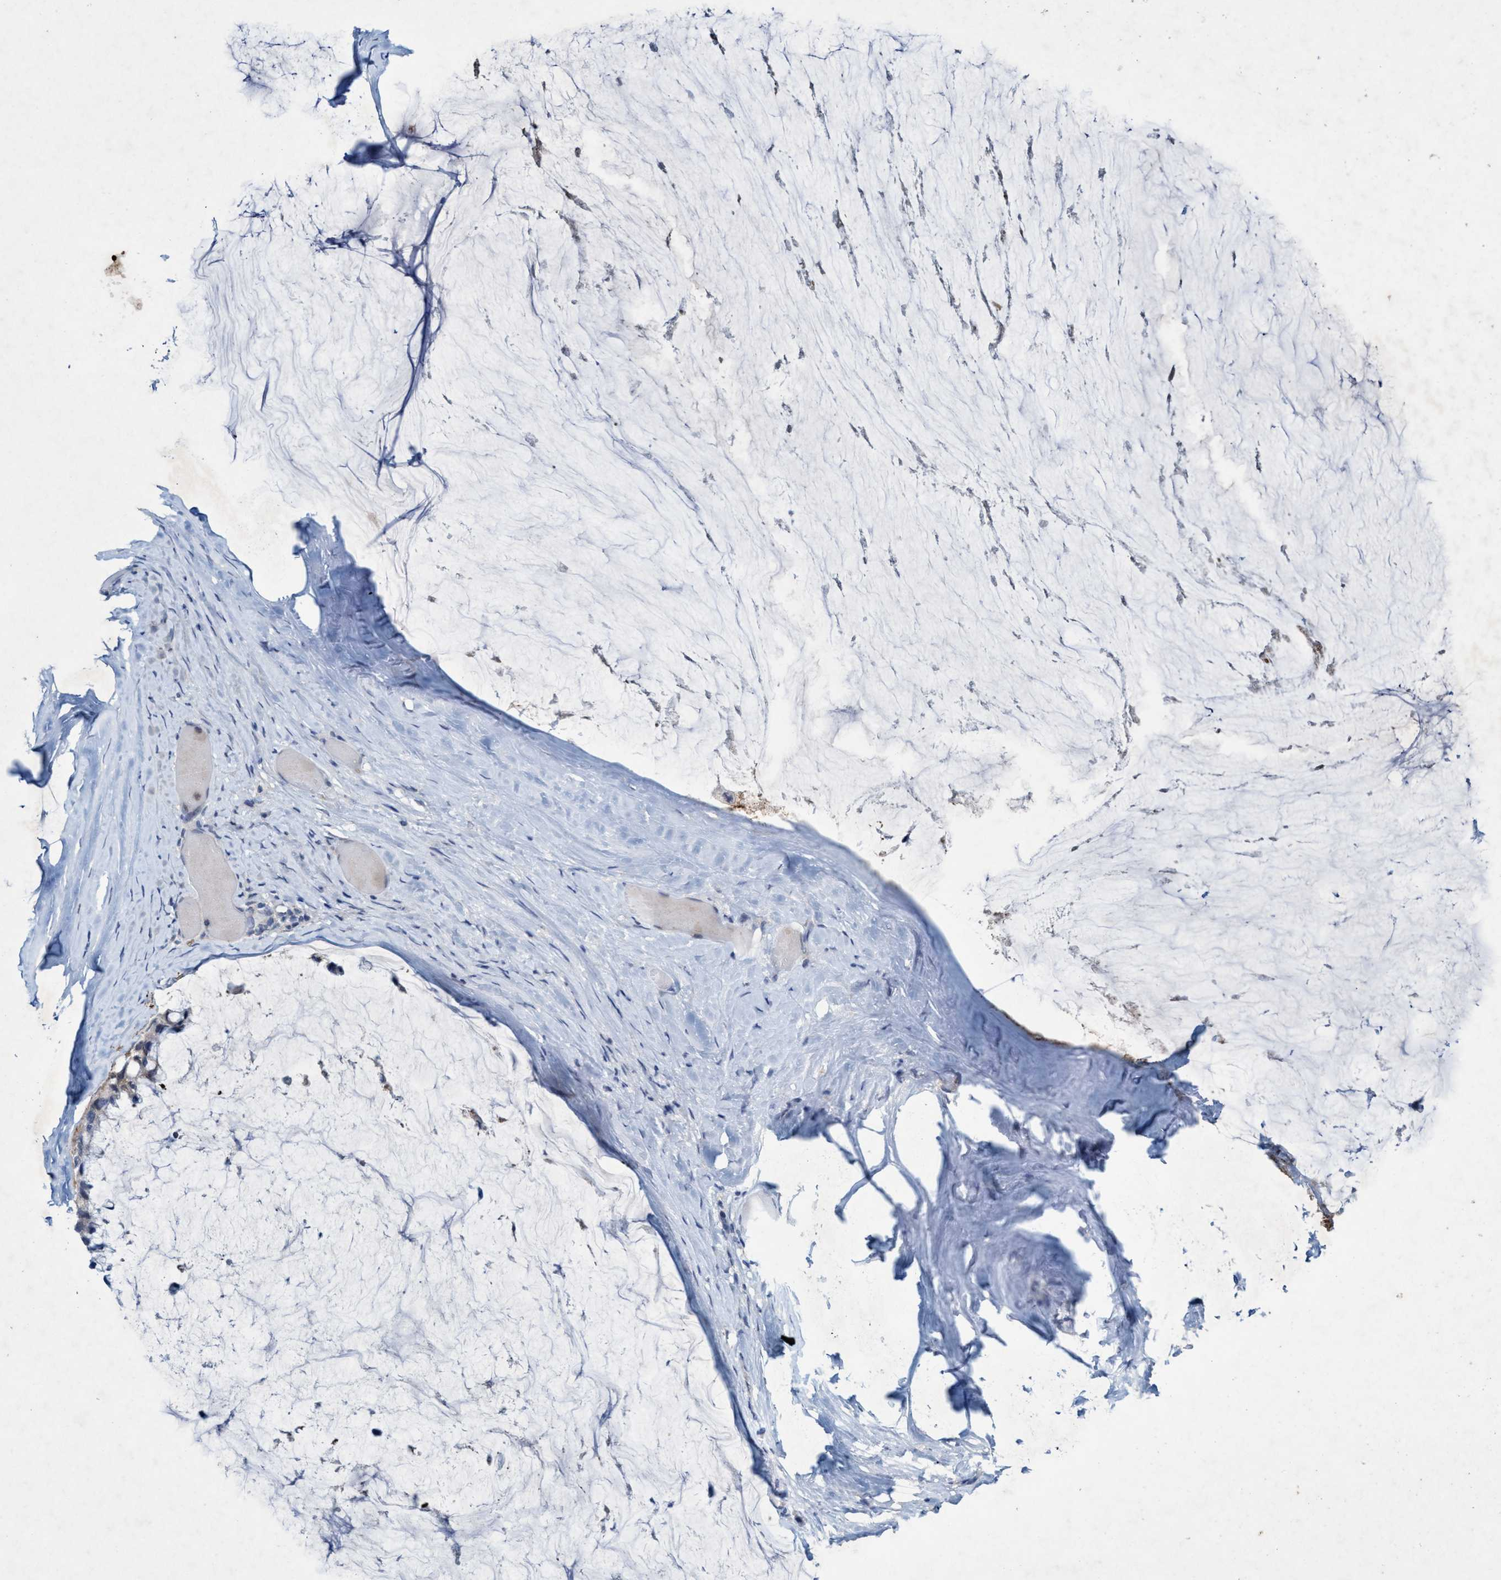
{"staining": {"intensity": "negative", "quantity": "none", "location": "none"}, "tissue": "ovarian cancer", "cell_type": "Tumor cells", "image_type": "cancer", "snomed": [{"axis": "morphology", "description": "Cystadenocarcinoma, mucinous, NOS"}, {"axis": "topography", "description": "Ovary"}], "caption": "Immunohistochemistry photomicrograph of human ovarian cancer (mucinous cystadenocarcinoma) stained for a protein (brown), which shows no positivity in tumor cells.", "gene": "RNF208", "patient": {"sex": "female", "age": 39}}